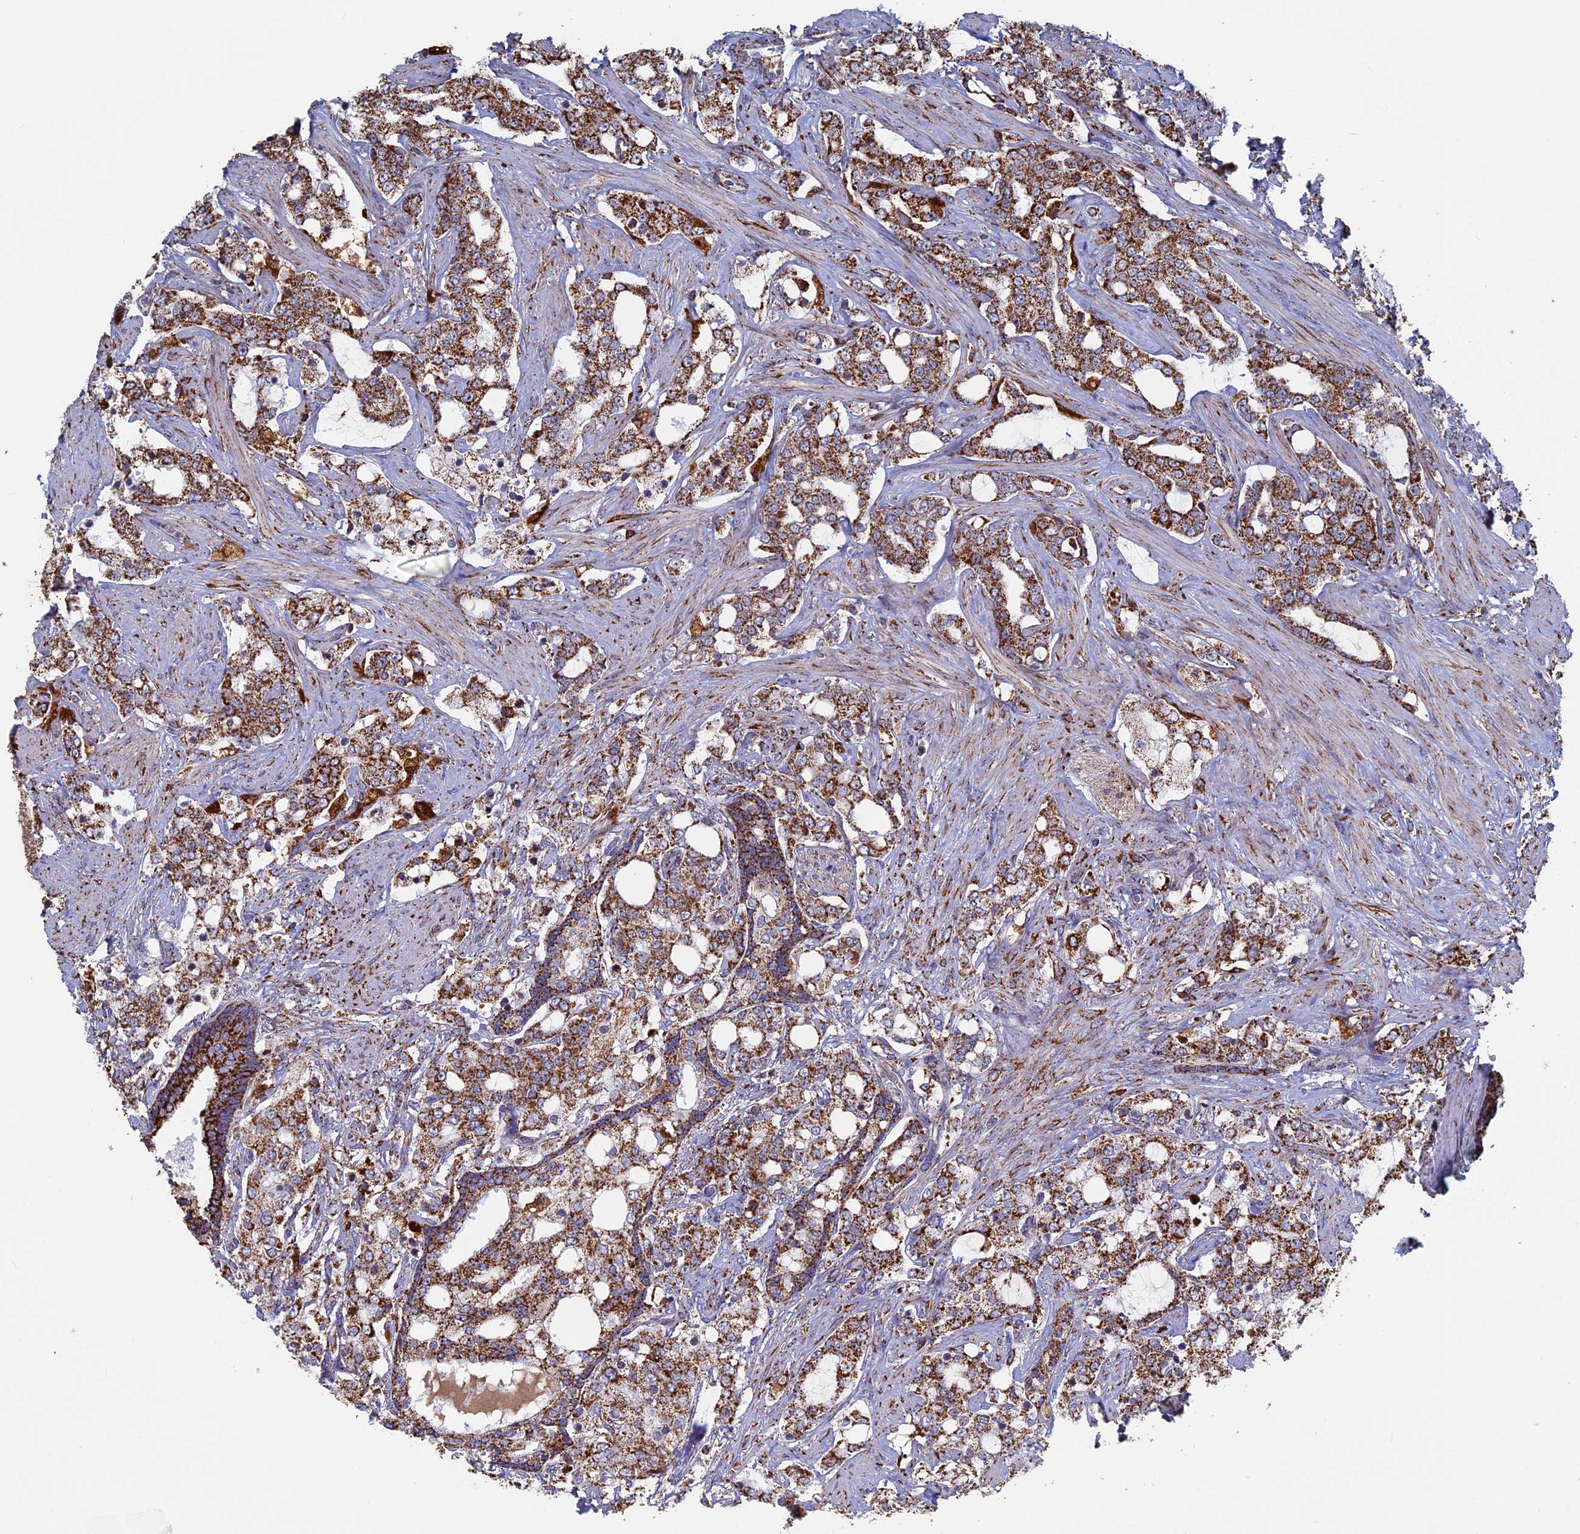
{"staining": {"intensity": "strong", "quantity": ">75%", "location": "cytoplasmic/membranous"}, "tissue": "prostate cancer", "cell_type": "Tumor cells", "image_type": "cancer", "snomed": [{"axis": "morphology", "description": "Adenocarcinoma, High grade"}, {"axis": "topography", "description": "Prostate"}], "caption": "Brown immunohistochemical staining in prostate high-grade adenocarcinoma exhibits strong cytoplasmic/membranous expression in approximately >75% of tumor cells.", "gene": "SEC24D", "patient": {"sex": "male", "age": 64}}